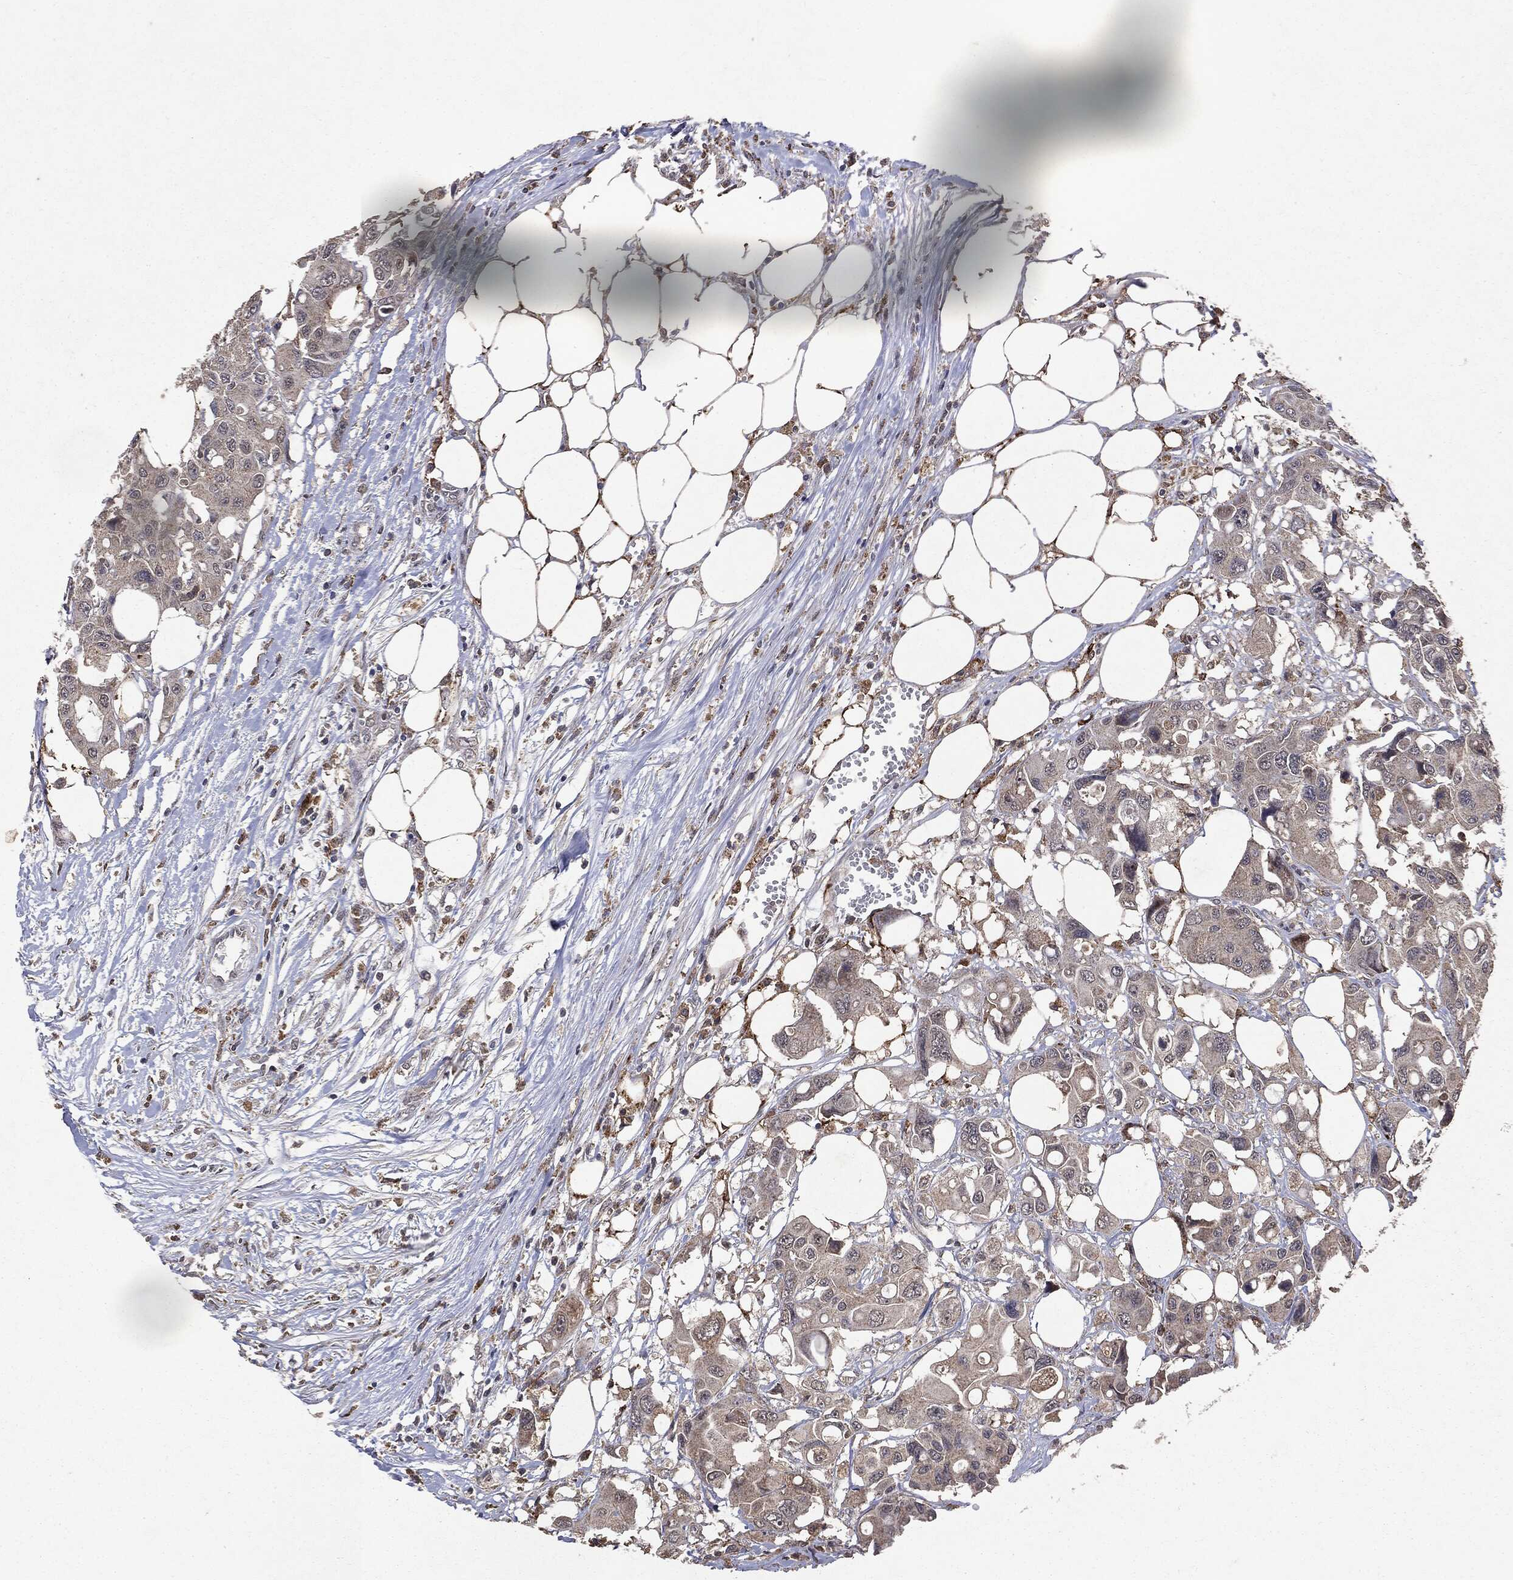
{"staining": {"intensity": "negative", "quantity": "none", "location": "none"}, "tissue": "colorectal cancer", "cell_type": "Tumor cells", "image_type": "cancer", "snomed": [{"axis": "morphology", "description": "Adenocarcinoma, NOS"}, {"axis": "topography", "description": "Colon"}], "caption": "This image is of colorectal cancer stained with immunohistochemistry to label a protein in brown with the nuclei are counter-stained blue. There is no staining in tumor cells.", "gene": "PTEN", "patient": {"sex": "male", "age": 77}}